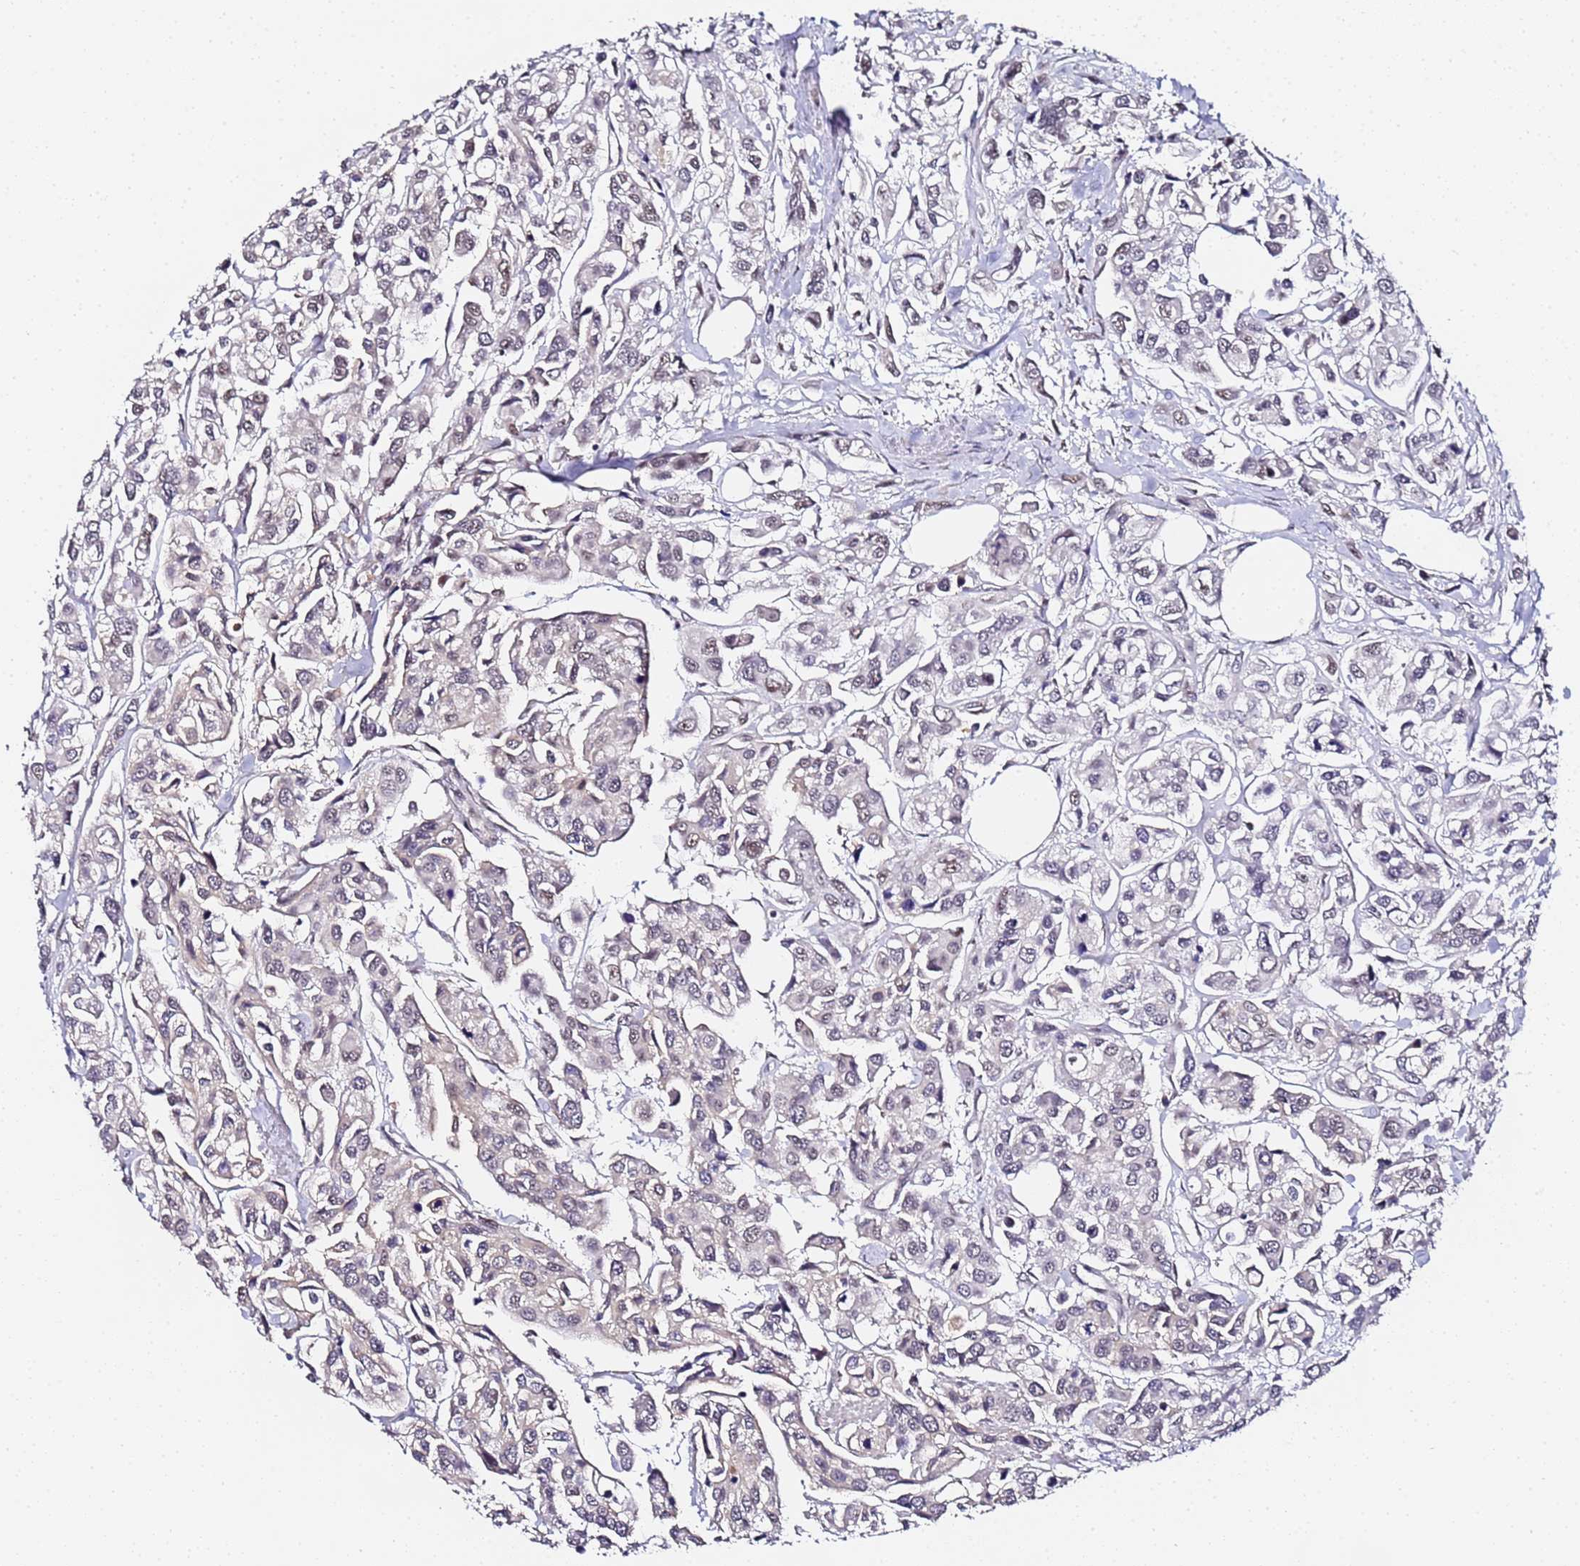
{"staining": {"intensity": "weak", "quantity": "<25%", "location": "nuclear"}, "tissue": "urothelial cancer", "cell_type": "Tumor cells", "image_type": "cancer", "snomed": [{"axis": "morphology", "description": "Urothelial carcinoma, High grade"}, {"axis": "topography", "description": "Urinary bladder"}], "caption": "There is no significant positivity in tumor cells of urothelial cancer.", "gene": "LSM3", "patient": {"sex": "male", "age": 67}}